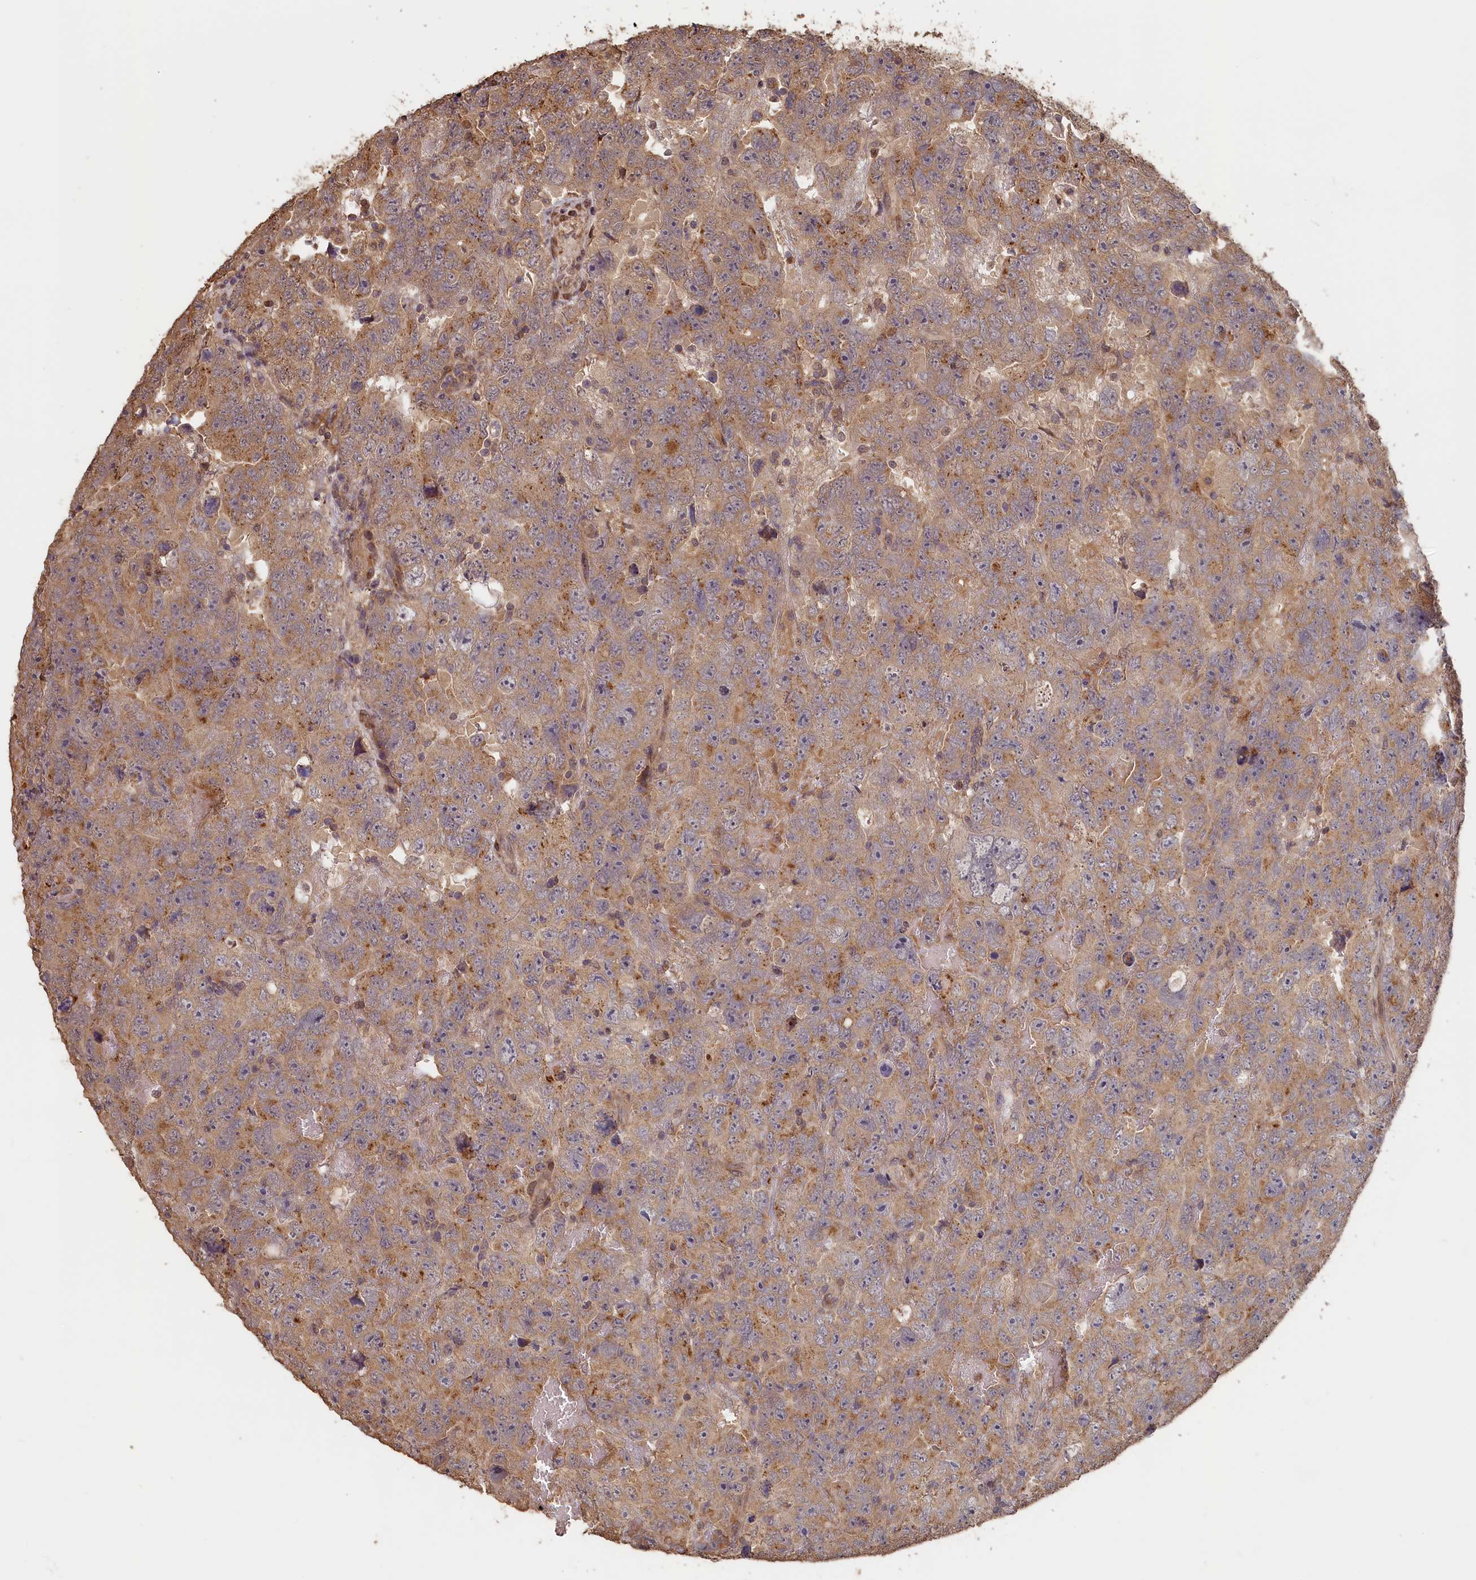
{"staining": {"intensity": "weak", "quantity": ">75%", "location": "cytoplasmic/membranous"}, "tissue": "testis cancer", "cell_type": "Tumor cells", "image_type": "cancer", "snomed": [{"axis": "morphology", "description": "Carcinoma, Embryonal, NOS"}, {"axis": "topography", "description": "Testis"}], "caption": "IHC image of neoplastic tissue: embryonal carcinoma (testis) stained using IHC exhibits low levels of weak protein expression localized specifically in the cytoplasmic/membranous of tumor cells, appearing as a cytoplasmic/membranous brown color.", "gene": "STX16", "patient": {"sex": "male", "age": 45}}